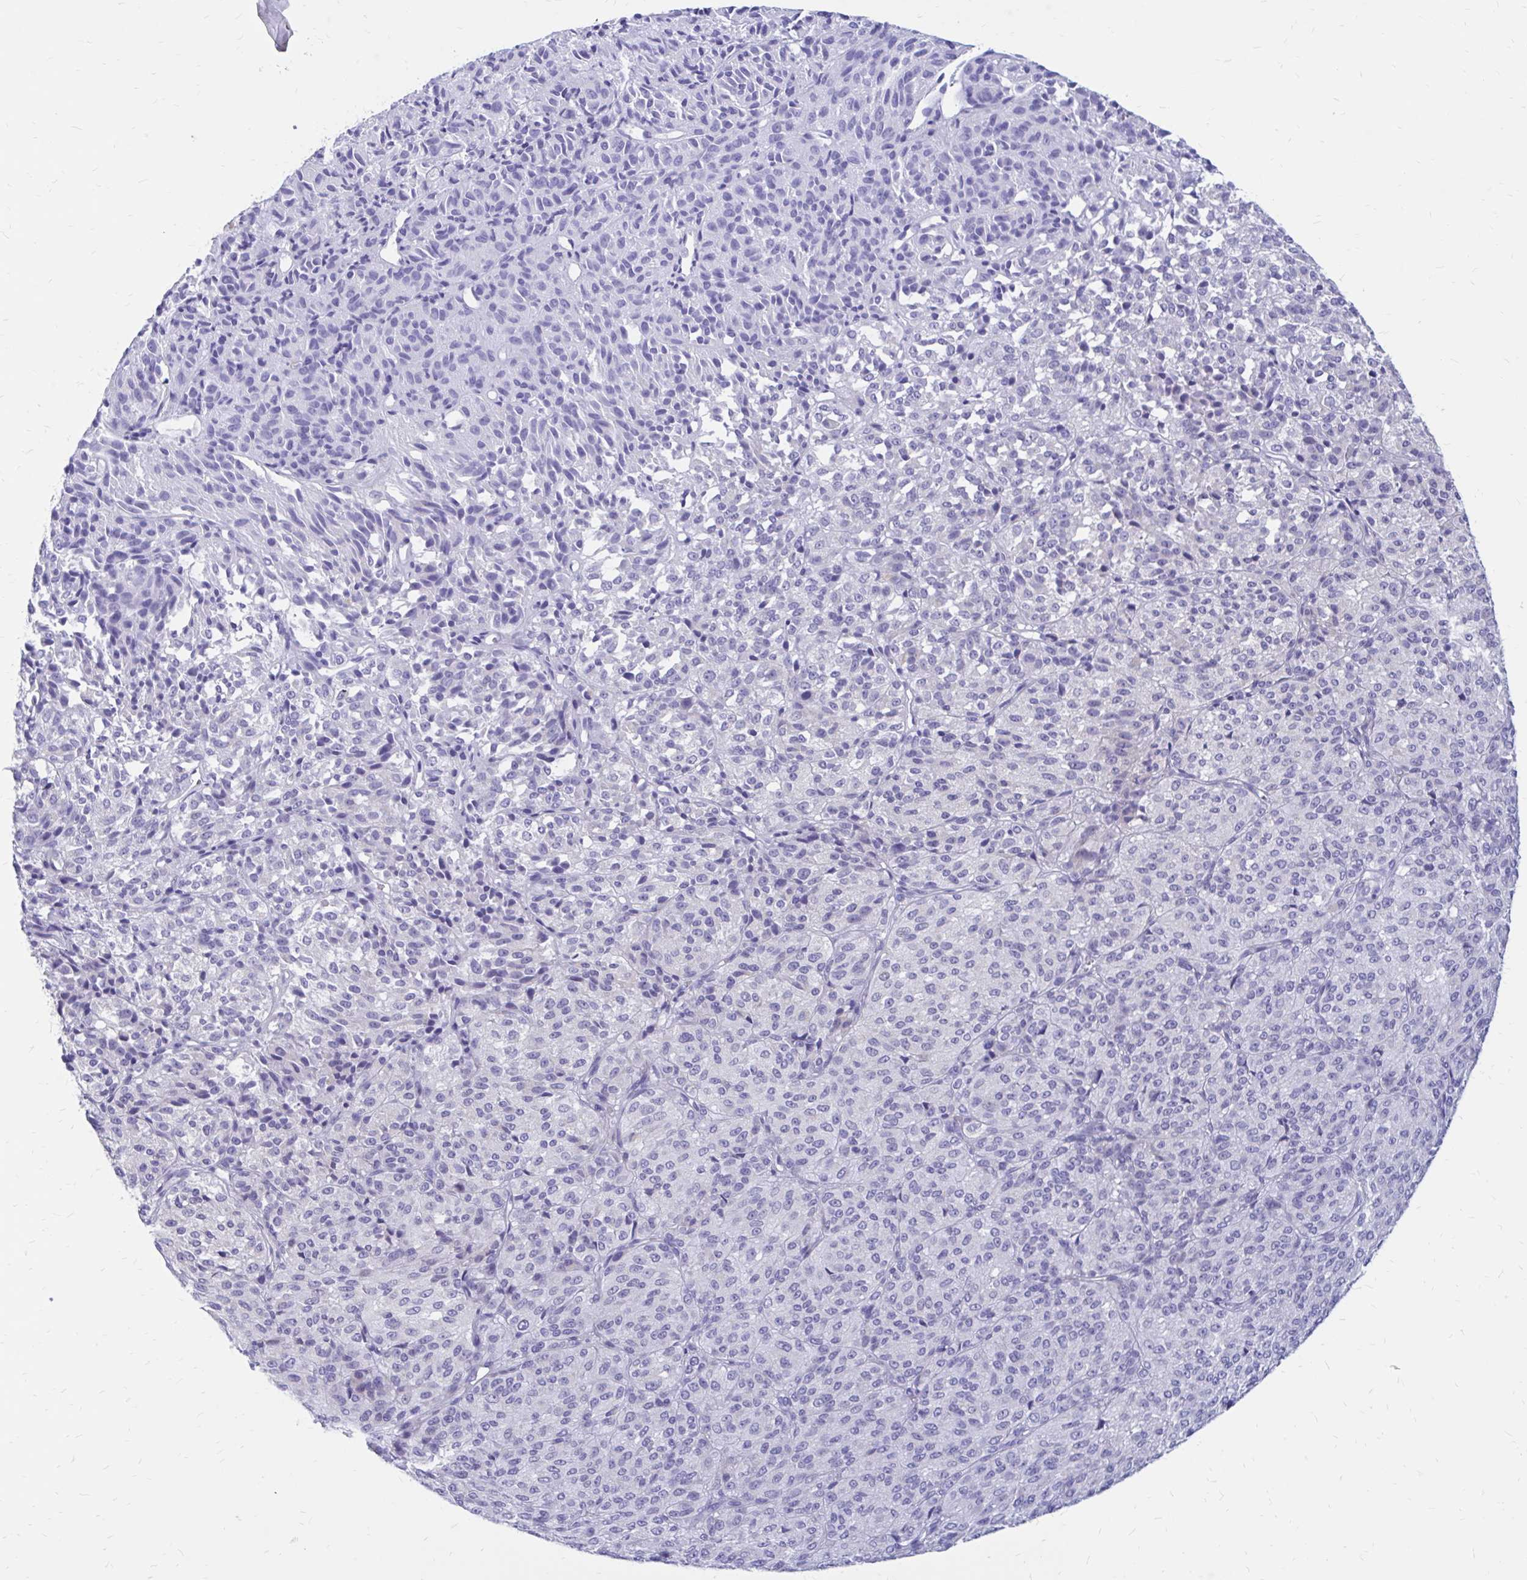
{"staining": {"intensity": "negative", "quantity": "none", "location": "none"}, "tissue": "melanoma", "cell_type": "Tumor cells", "image_type": "cancer", "snomed": [{"axis": "morphology", "description": "Malignant melanoma, Metastatic site"}, {"axis": "topography", "description": "Brain"}], "caption": "High power microscopy photomicrograph of an immunohistochemistry (IHC) micrograph of melanoma, revealing no significant positivity in tumor cells.", "gene": "IGSF5", "patient": {"sex": "female", "age": 56}}